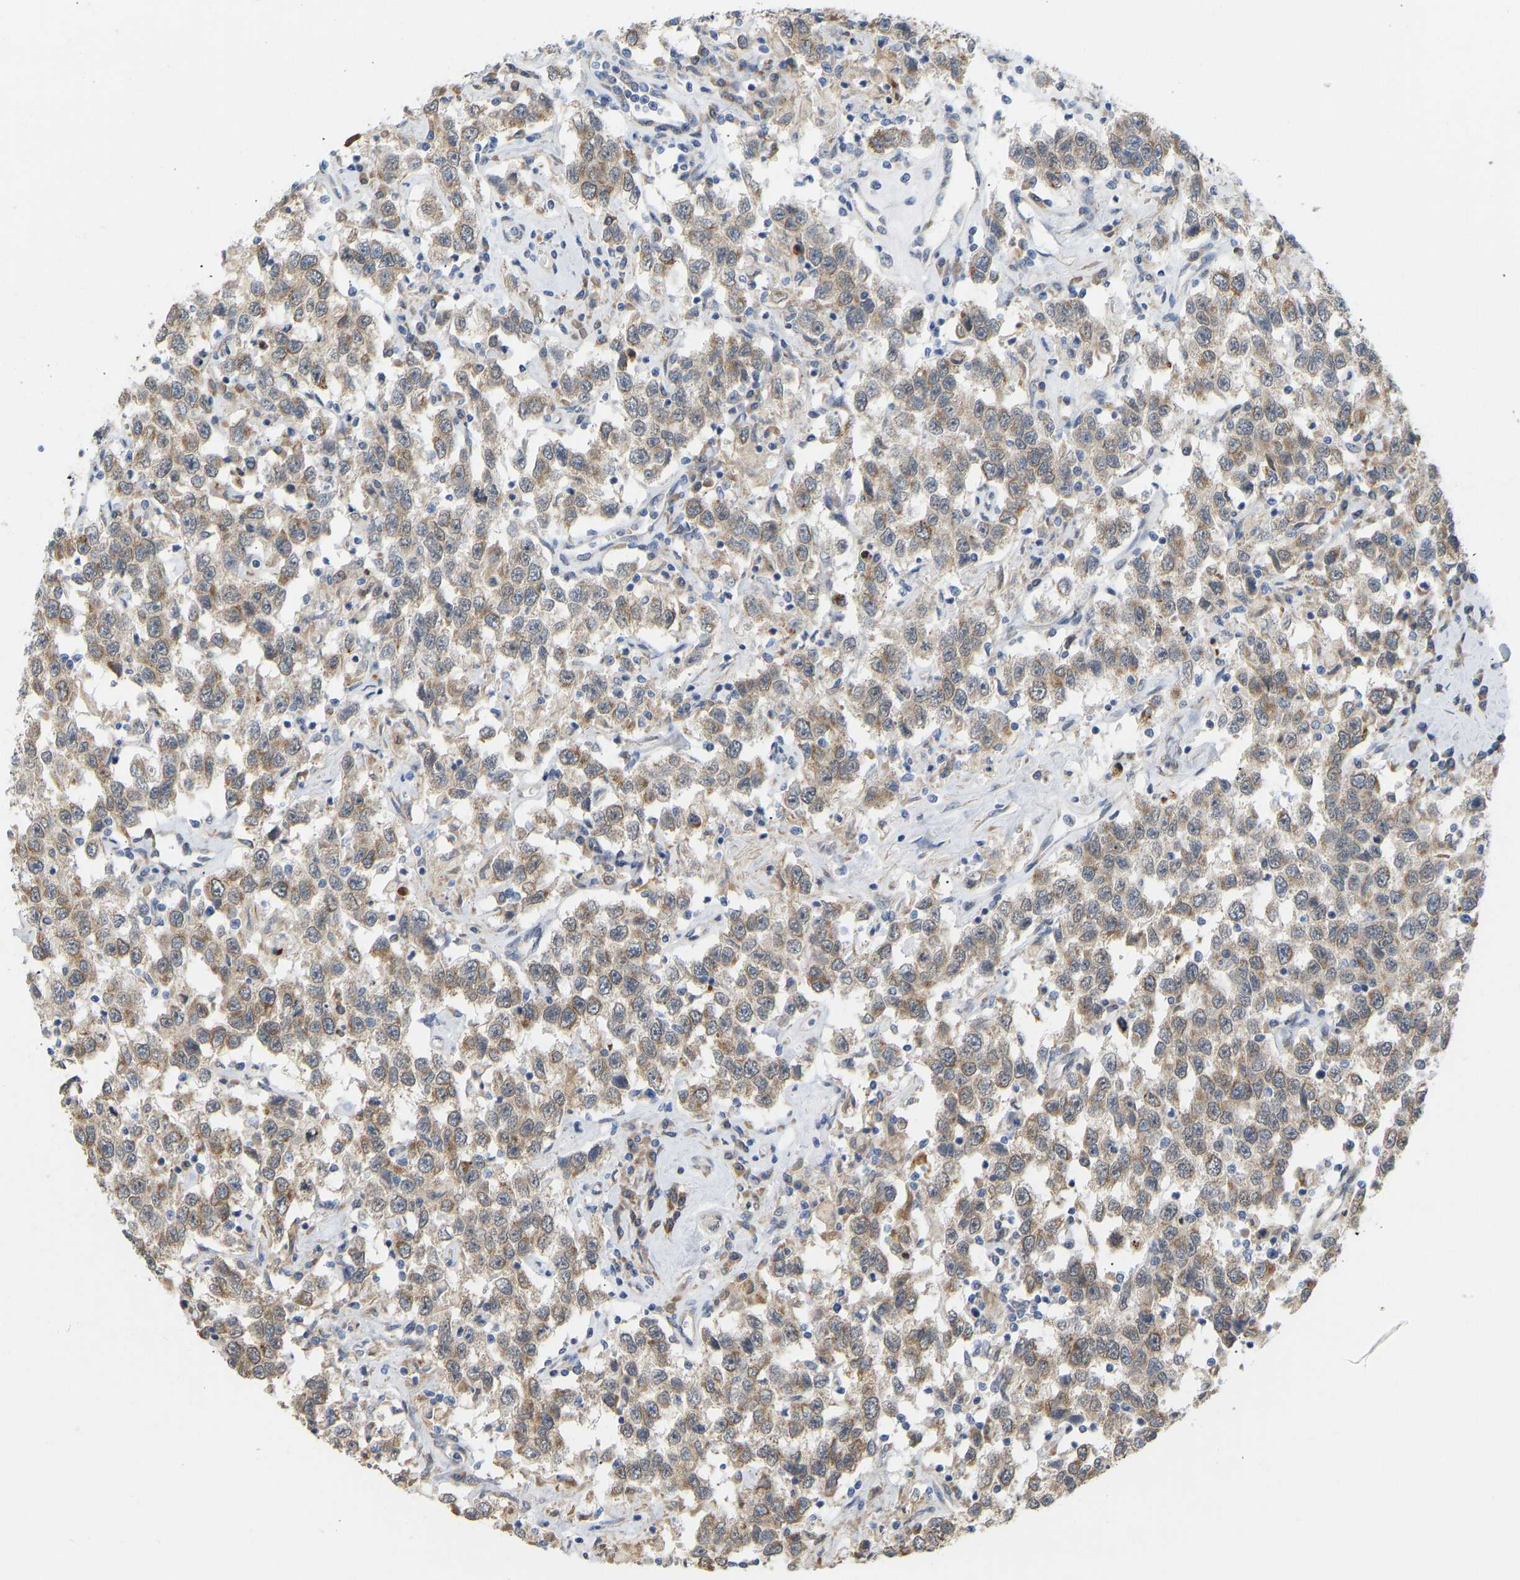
{"staining": {"intensity": "moderate", "quantity": ">75%", "location": "cytoplasmic/membranous"}, "tissue": "testis cancer", "cell_type": "Tumor cells", "image_type": "cancer", "snomed": [{"axis": "morphology", "description": "Seminoma, NOS"}, {"axis": "topography", "description": "Testis"}], "caption": "Protein expression analysis of human seminoma (testis) reveals moderate cytoplasmic/membranous staining in about >75% of tumor cells.", "gene": "BEND3", "patient": {"sex": "male", "age": 41}}